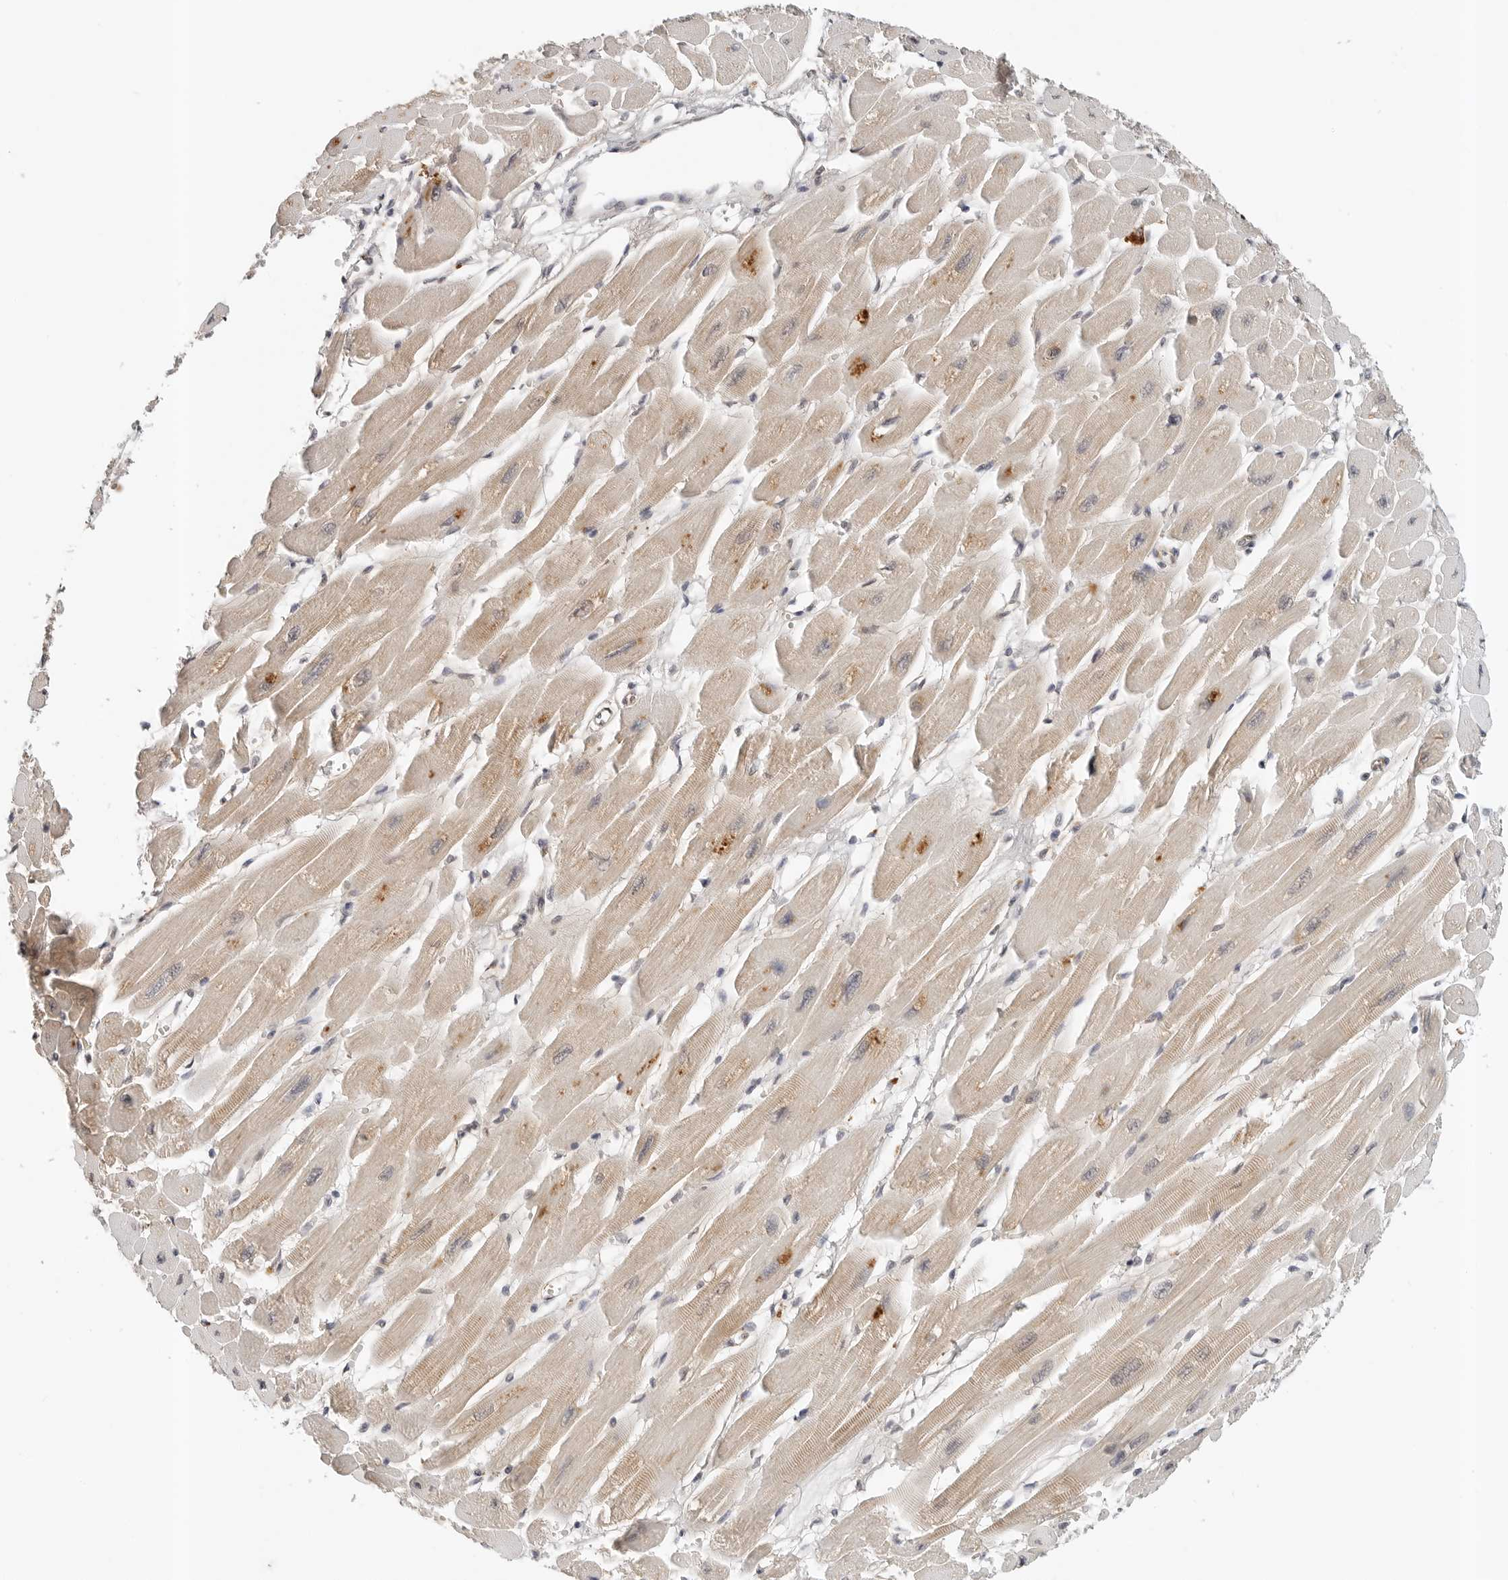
{"staining": {"intensity": "weak", "quantity": "<25%", "location": "cytoplasmic/membranous"}, "tissue": "heart muscle", "cell_type": "Cardiomyocytes", "image_type": "normal", "snomed": [{"axis": "morphology", "description": "Normal tissue, NOS"}, {"axis": "topography", "description": "Heart"}], "caption": "Heart muscle stained for a protein using IHC shows no expression cardiomyocytes.", "gene": "IL24", "patient": {"sex": "female", "age": 54}}